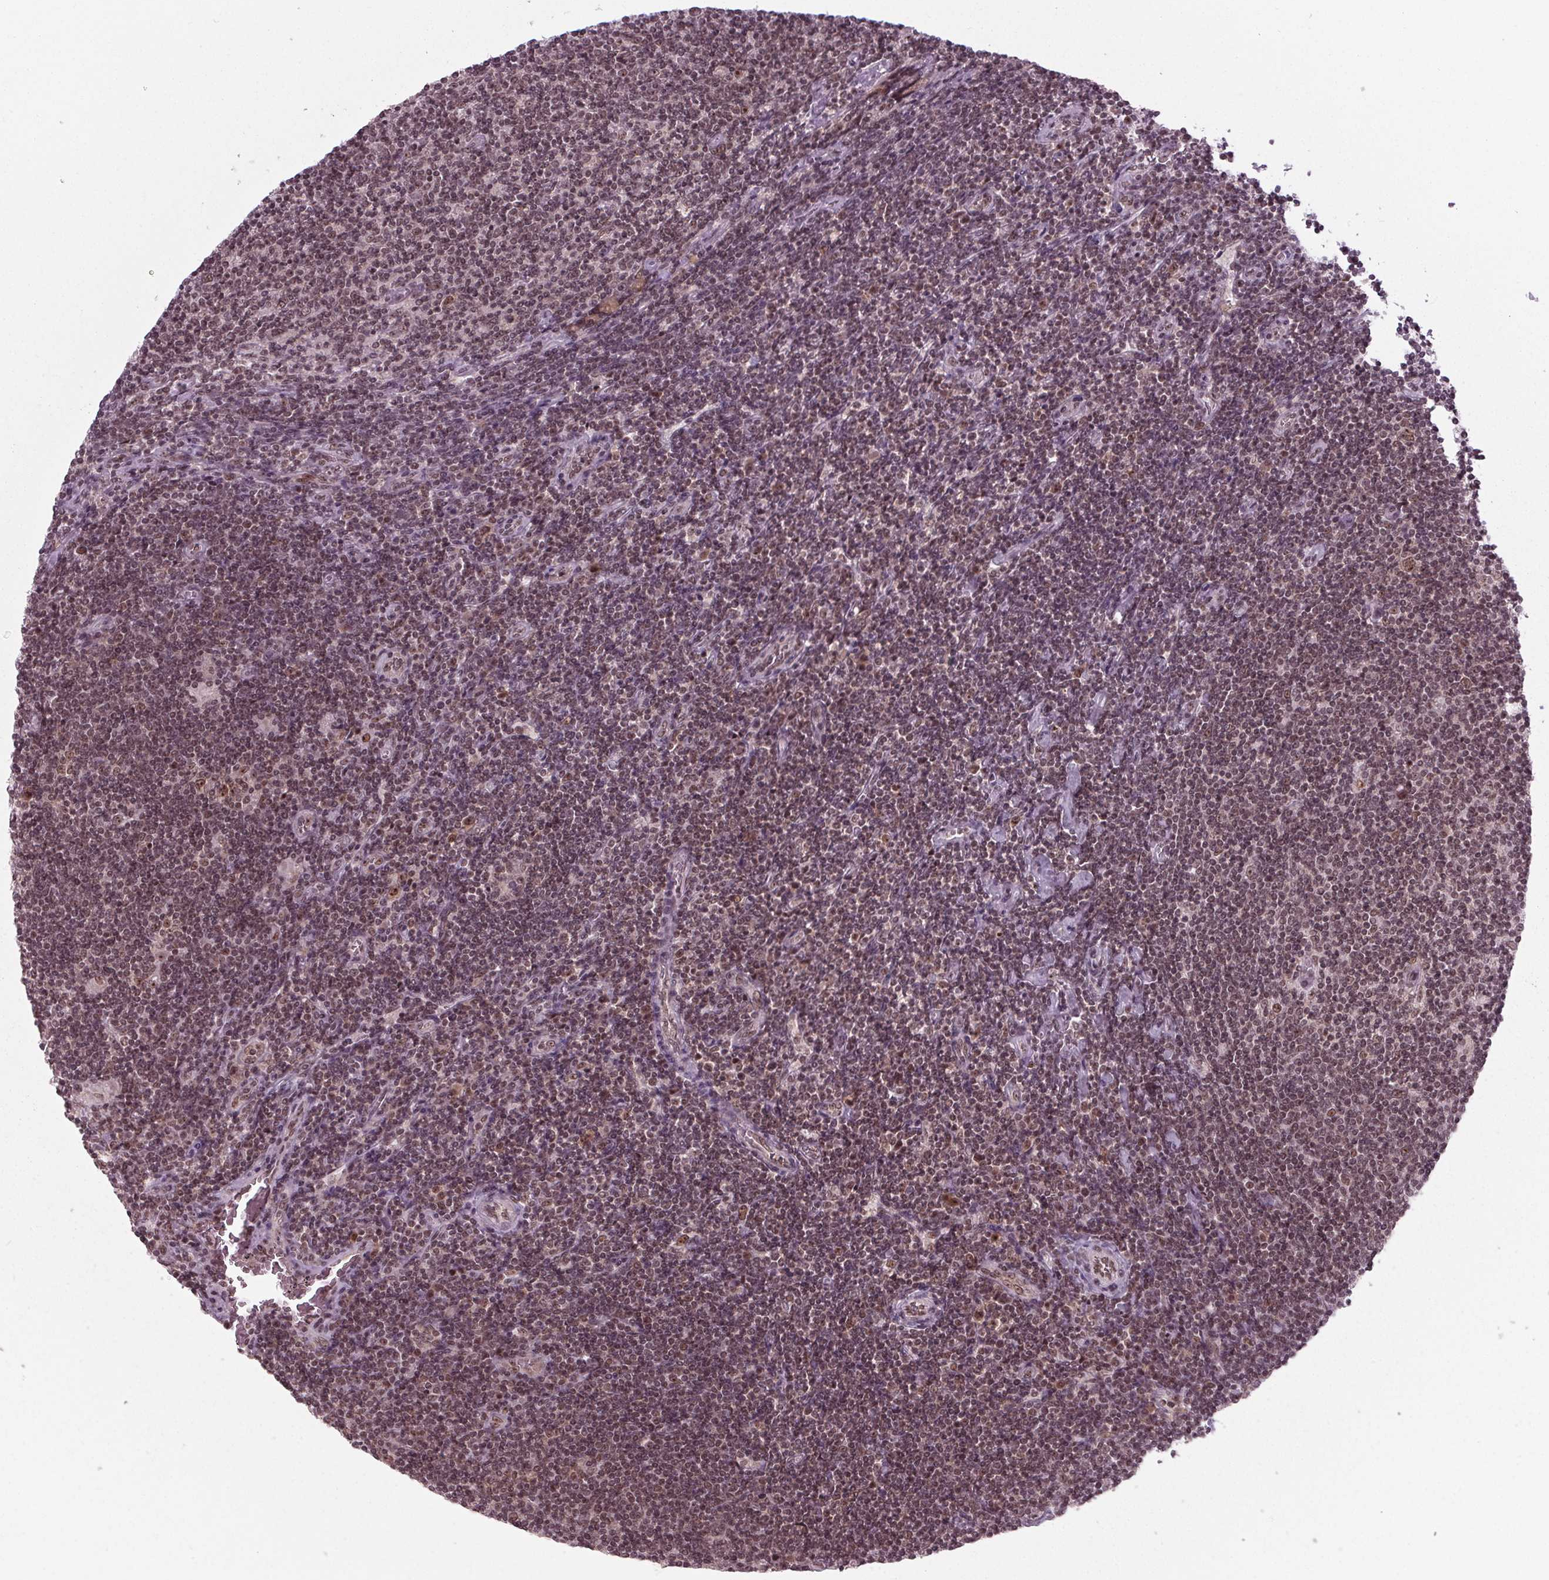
{"staining": {"intensity": "moderate", "quantity": "25%-75%", "location": "nuclear"}, "tissue": "lymphoma", "cell_type": "Tumor cells", "image_type": "cancer", "snomed": [{"axis": "morphology", "description": "Hodgkin's disease, NOS"}, {"axis": "topography", "description": "Lymph node"}], "caption": "DAB immunohistochemical staining of human Hodgkin's disease demonstrates moderate nuclear protein expression in approximately 25%-75% of tumor cells. The staining is performed using DAB (3,3'-diaminobenzidine) brown chromogen to label protein expression. The nuclei are counter-stained blue using hematoxylin.", "gene": "DDX41", "patient": {"sex": "male", "age": 40}}